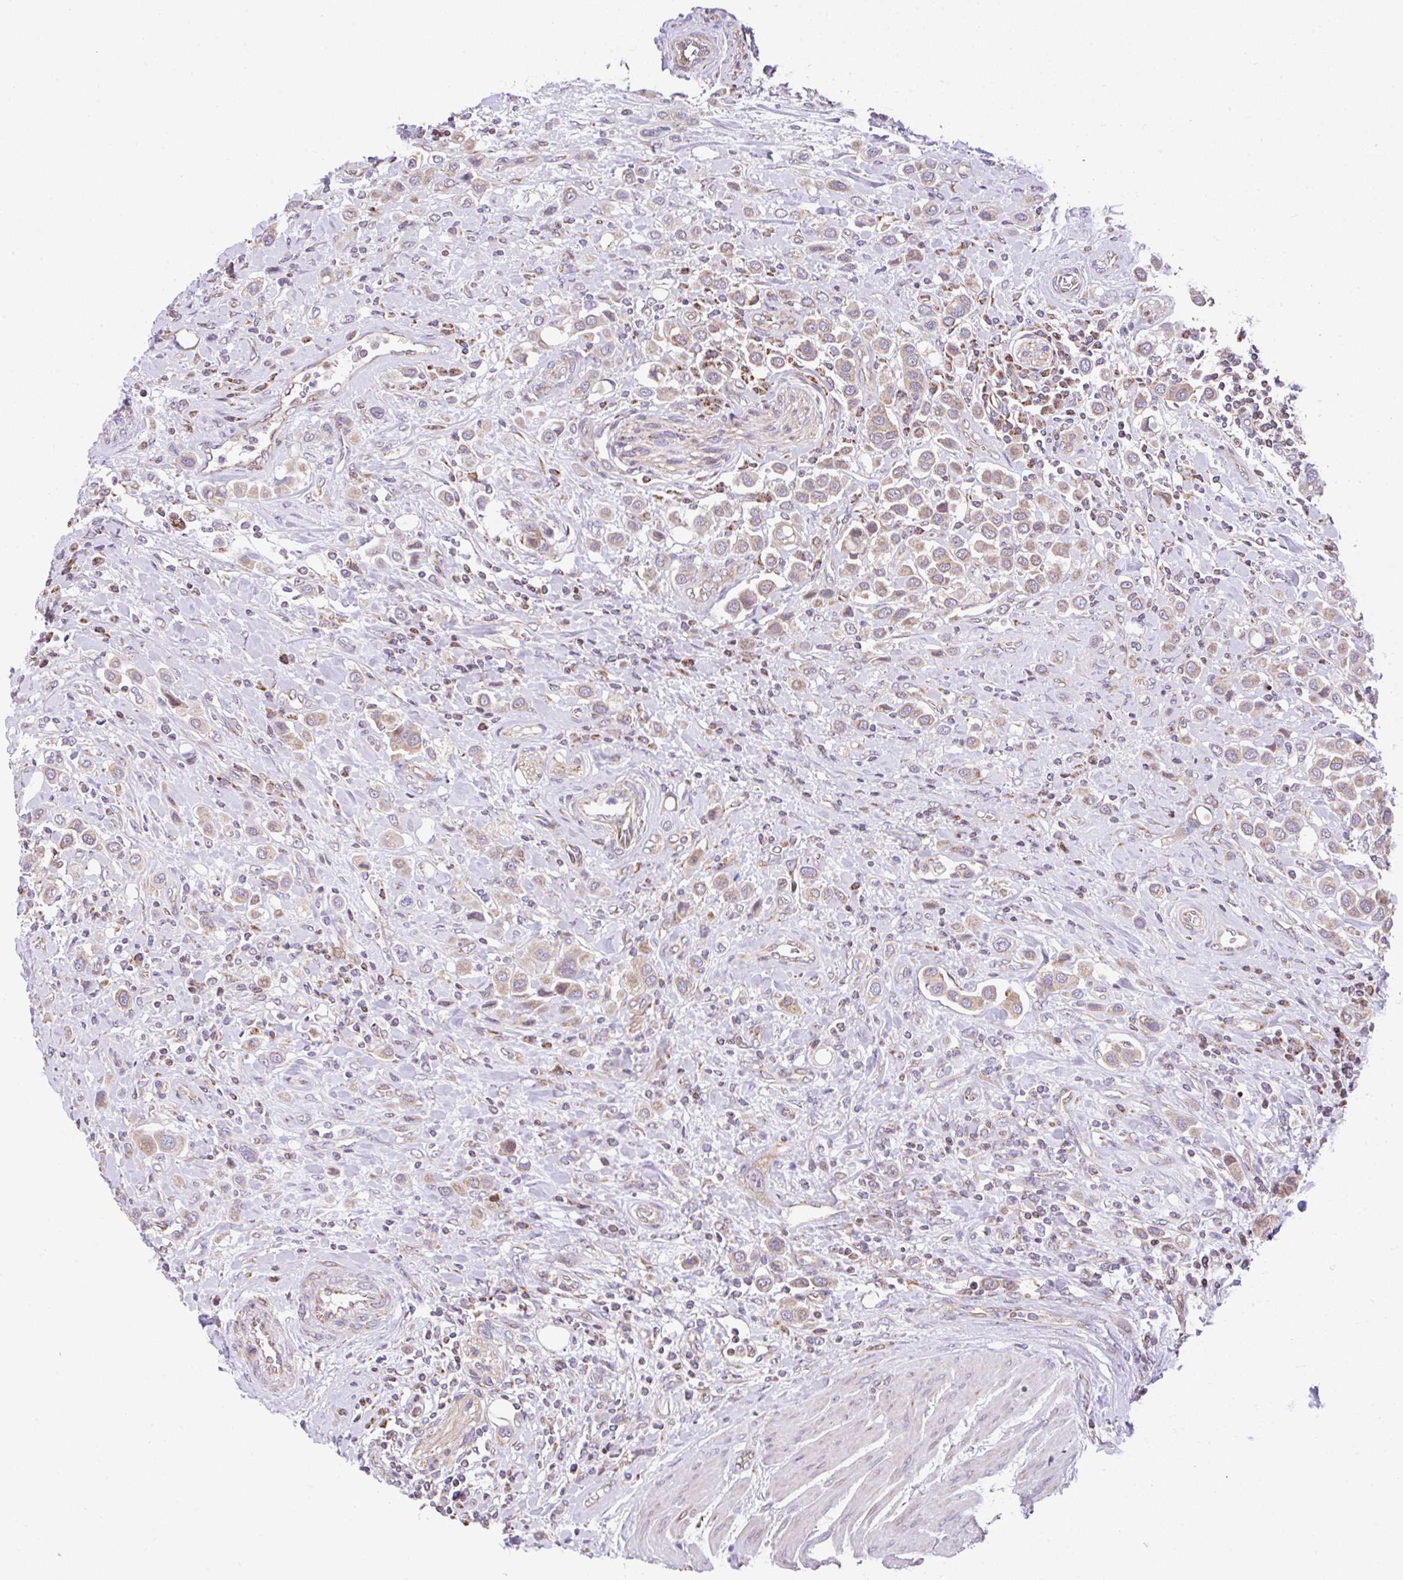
{"staining": {"intensity": "weak", "quantity": "25%-75%", "location": "cytoplasmic/membranous"}, "tissue": "urothelial cancer", "cell_type": "Tumor cells", "image_type": "cancer", "snomed": [{"axis": "morphology", "description": "Urothelial carcinoma, High grade"}, {"axis": "topography", "description": "Urinary bladder"}], "caption": "Protein staining displays weak cytoplasmic/membranous positivity in about 25%-75% of tumor cells in urothelial carcinoma (high-grade).", "gene": "FIGNL1", "patient": {"sex": "male", "age": 50}}